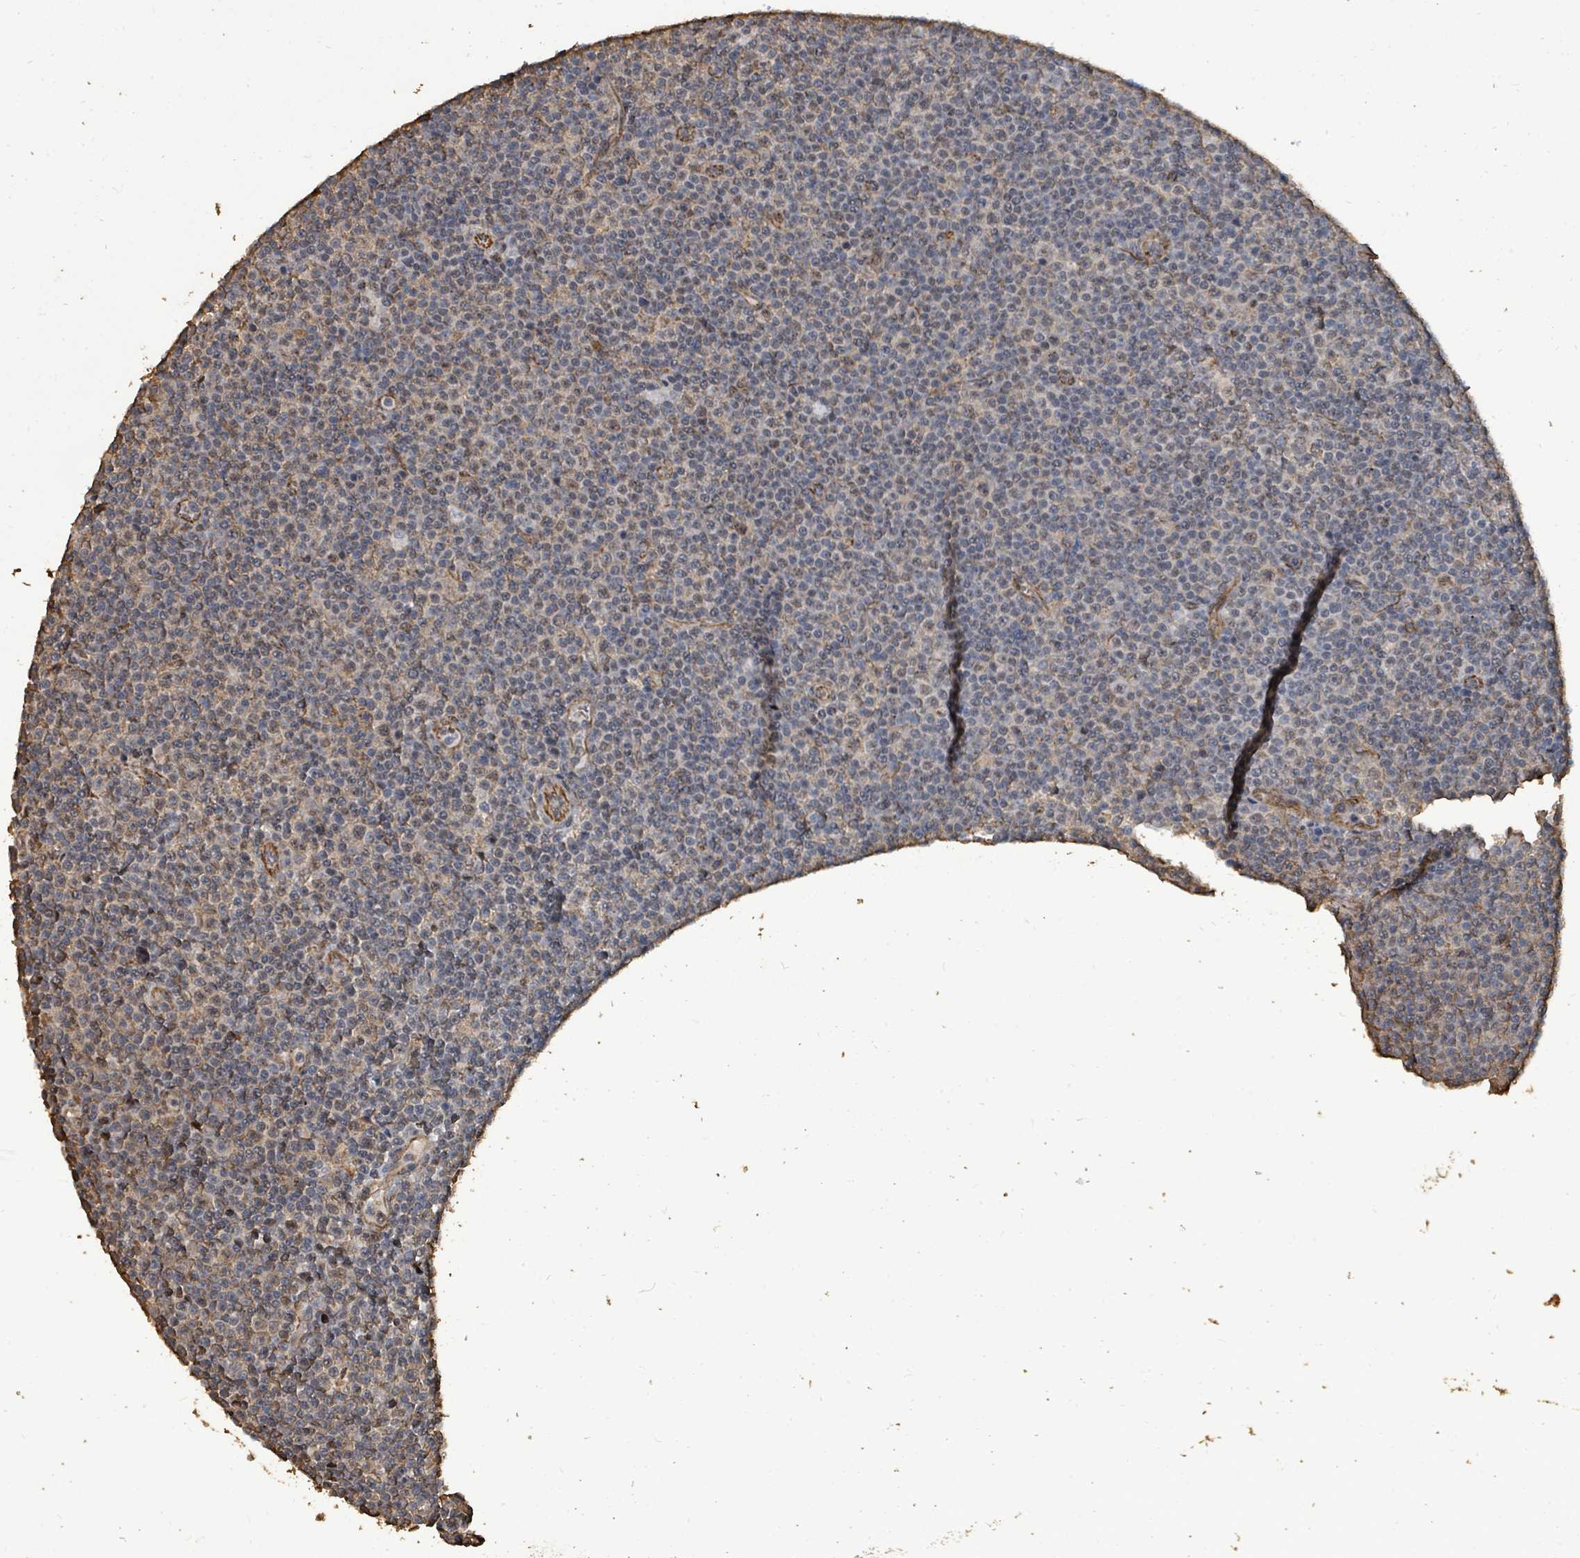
{"staining": {"intensity": "weak", "quantity": "<25%", "location": "nuclear"}, "tissue": "lymphoma", "cell_type": "Tumor cells", "image_type": "cancer", "snomed": [{"axis": "morphology", "description": "Malignant lymphoma, non-Hodgkin's type, Low grade"}, {"axis": "topography", "description": "Lymph node"}], "caption": "Malignant lymphoma, non-Hodgkin's type (low-grade) was stained to show a protein in brown. There is no significant positivity in tumor cells.", "gene": "C6orf52", "patient": {"sex": "female", "age": 67}}